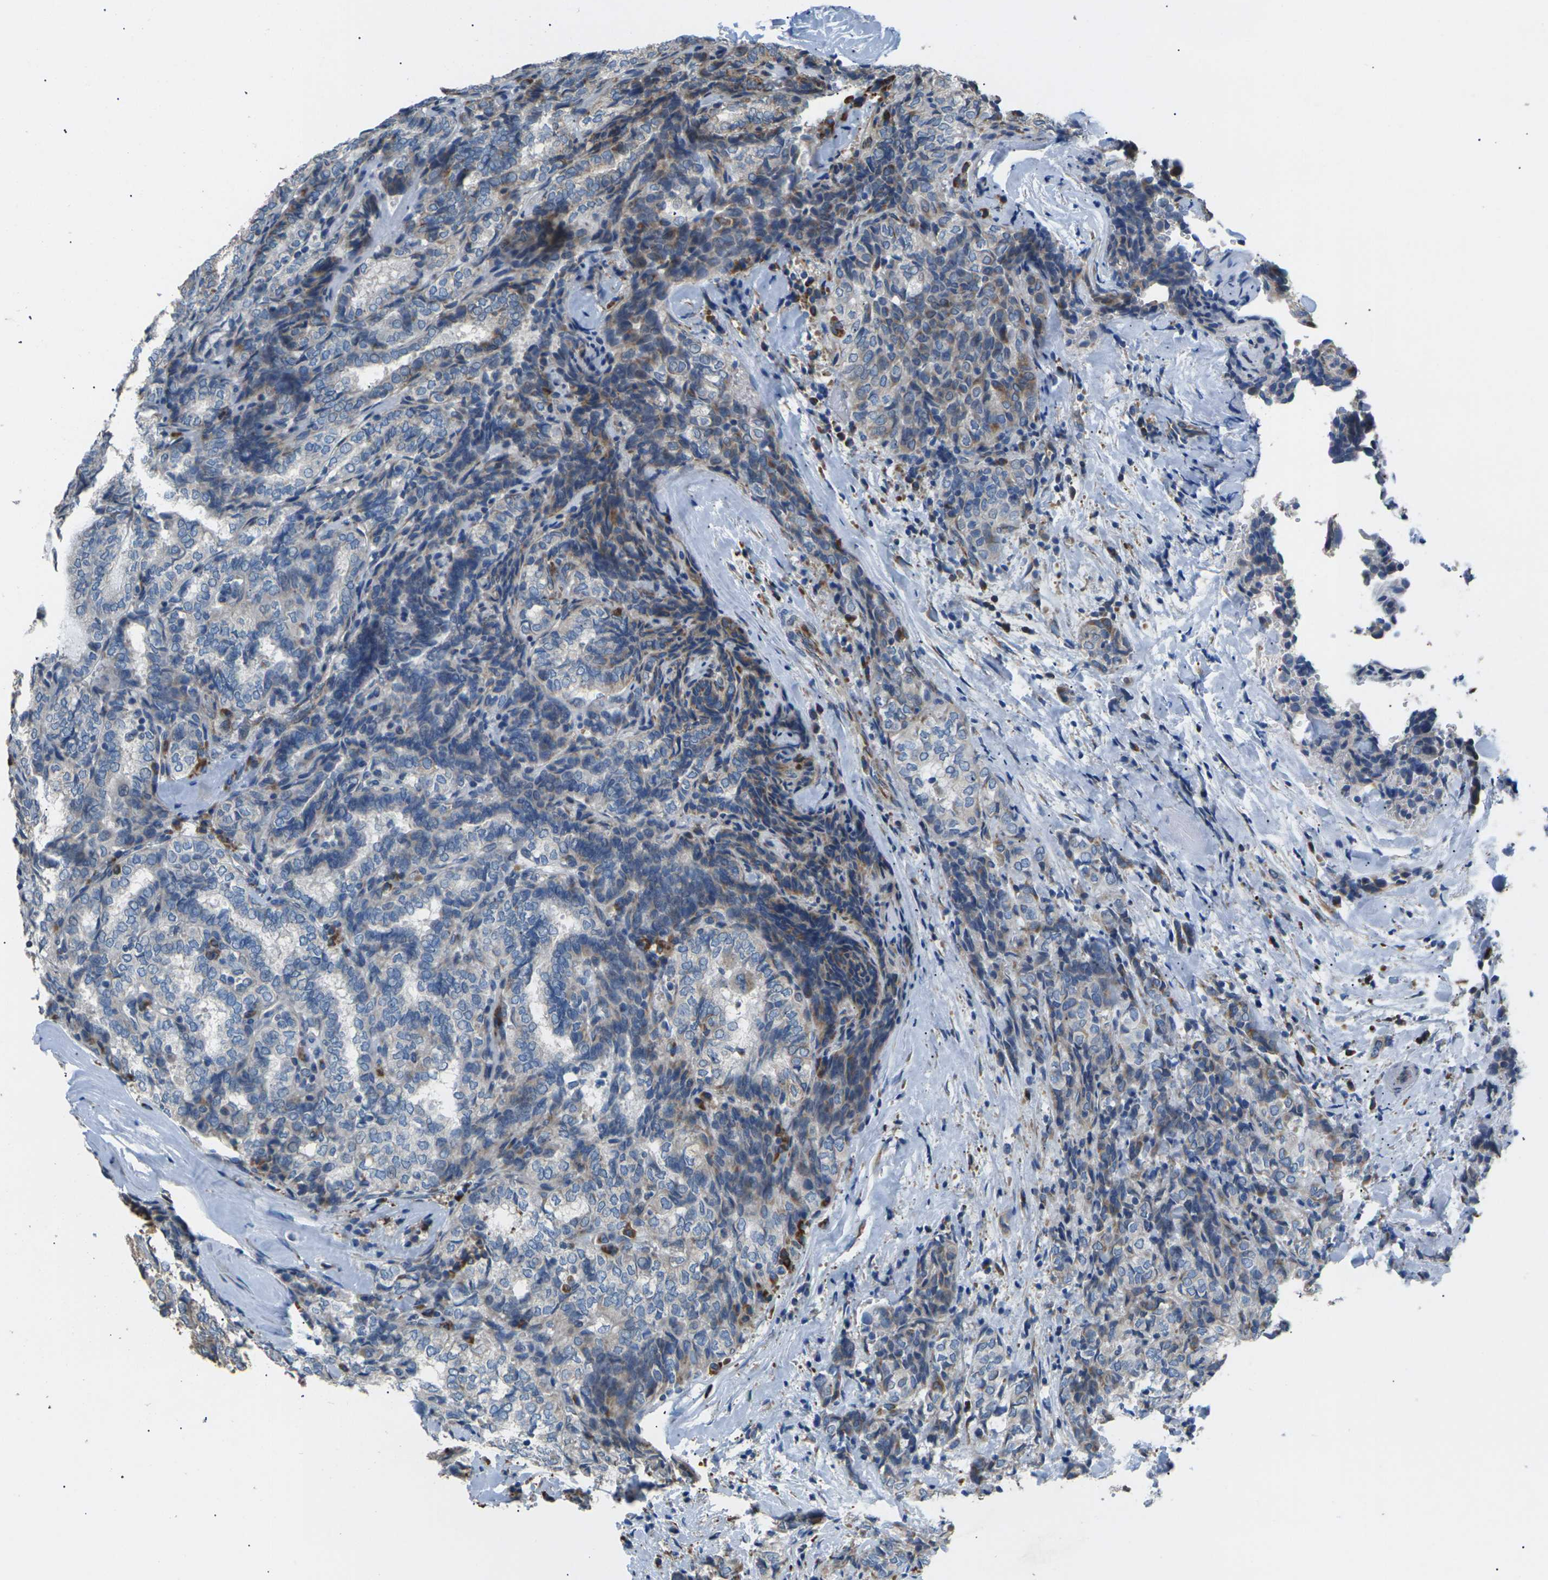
{"staining": {"intensity": "weak", "quantity": "<25%", "location": "cytoplasmic/membranous"}, "tissue": "thyroid cancer", "cell_type": "Tumor cells", "image_type": "cancer", "snomed": [{"axis": "morphology", "description": "Normal tissue, NOS"}, {"axis": "morphology", "description": "Papillary adenocarcinoma, NOS"}, {"axis": "topography", "description": "Thyroid gland"}], "caption": "Tumor cells are negative for protein expression in human thyroid cancer.", "gene": "KLHDC8B", "patient": {"sex": "female", "age": 30}}